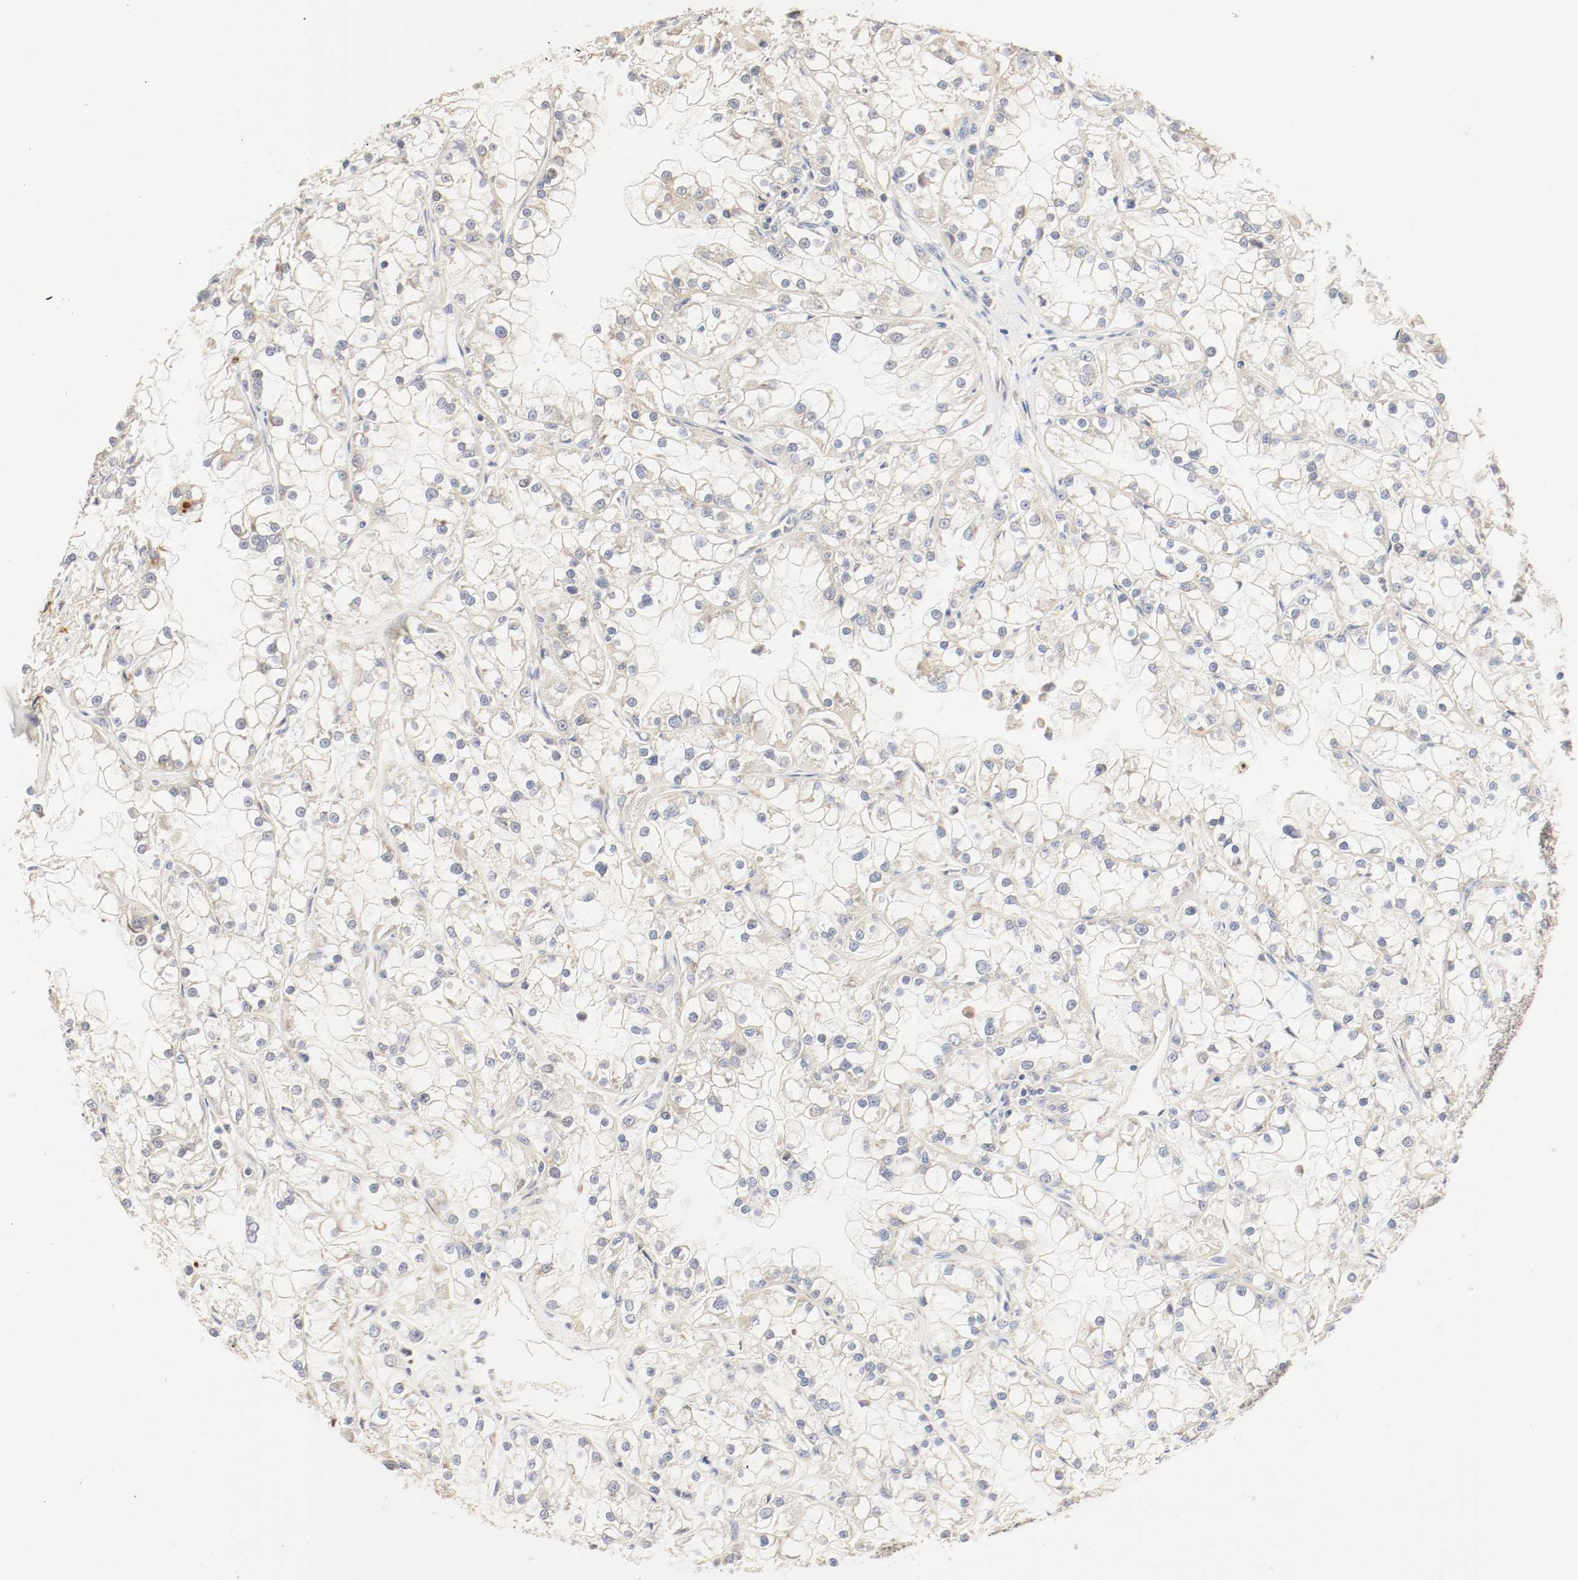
{"staining": {"intensity": "weak", "quantity": "<25%", "location": "cytoplasmic/membranous"}, "tissue": "renal cancer", "cell_type": "Tumor cells", "image_type": "cancer", "snomed": [{"axis": "morphology", "description": "Adenocarcinoma, NOS"}, {"axis": "topography", "description": "Kidney"}], "caption": "Histopathology image shows no significant protein positivity in tumor cells of renal cancer.", "gene": "GIT1", "patient": {"sex": "female", "age": 52}}